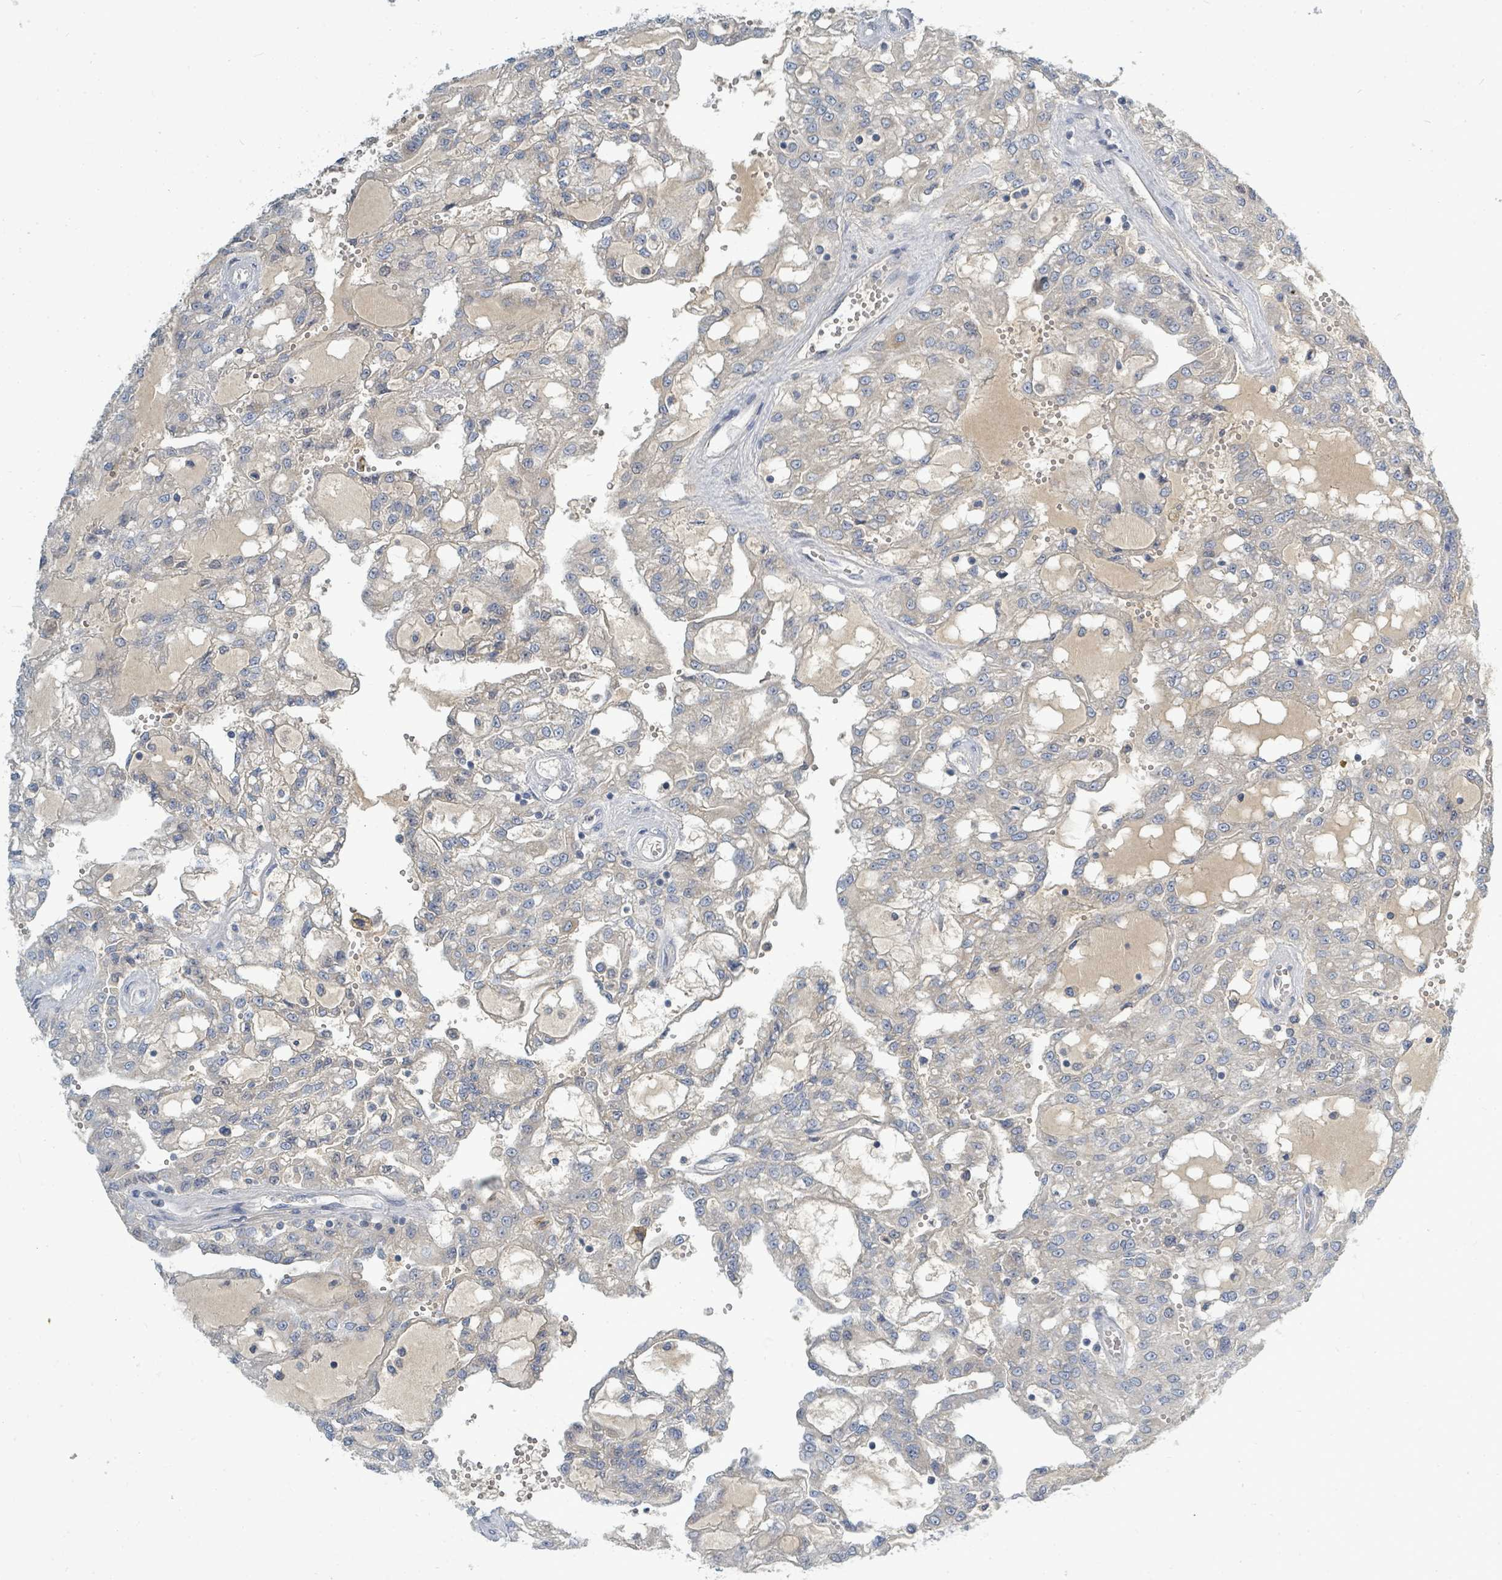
{"staining": {"intensity": "negative", "quantity": "none", "location": "none"}, "tissue": "renal cancer", "cell_type": "Tumor cells", "image_type": "cancer", "snomed": [{"axis": "morphology", "description": "Adenocarcinoma, NOS"}, {"axis": "topography", "description": "Kidney"}], "caption": "This photomicrograph is of renal cancer (adenocarcinoma) stained with immunohistochemistry (IHC) to label a protein in brown with the nuclei are counter-stained blue. There is no positivity in tumor cells. (Stains: DAB (3,3'-diaminobenzidine) immunohistochemistry with hematoxylin counter stain, Microscopy: brightfield microscopy at high magnification).", "gene": "SLC25A23", "patient": {"sex": "male", "age": 63}}